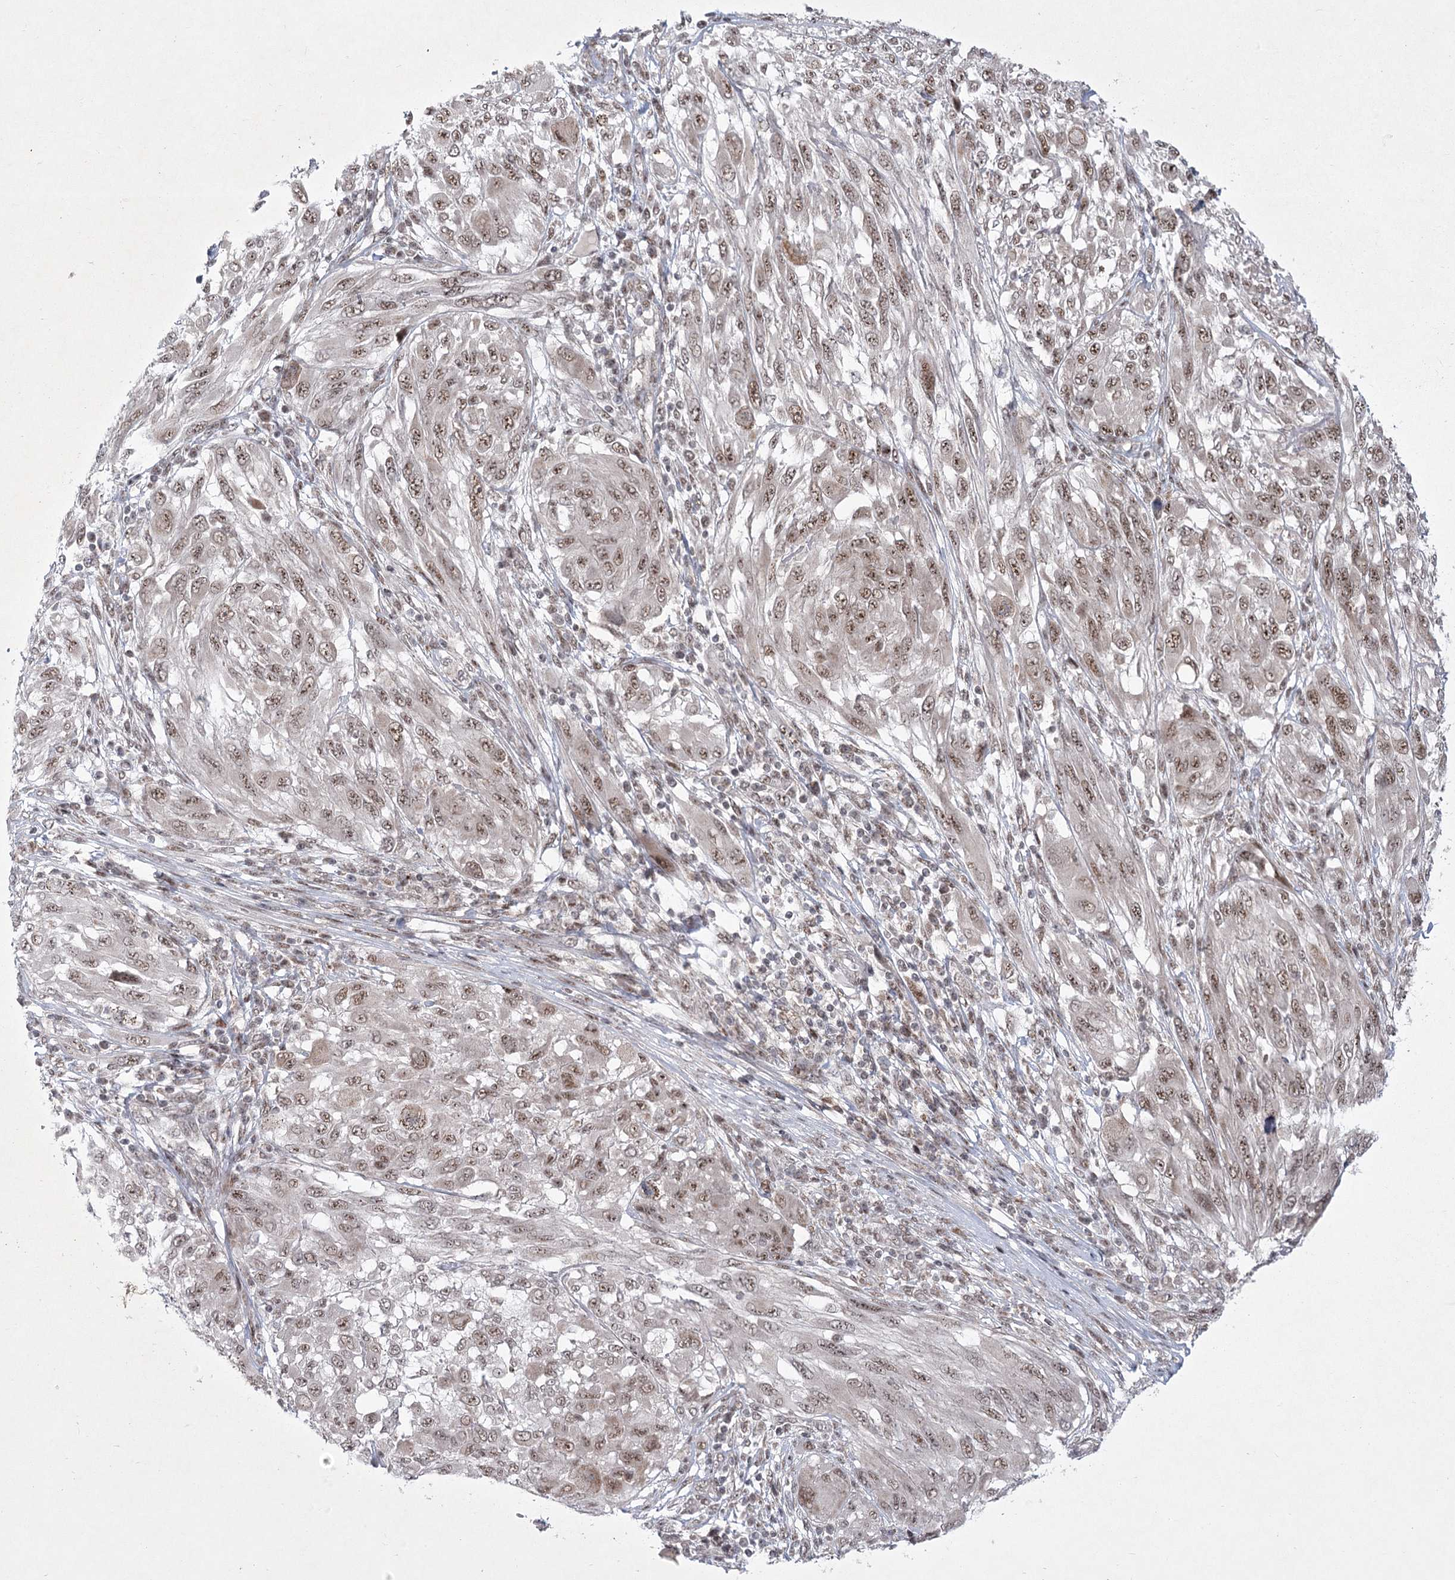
{"staining": {"intensity": "moderate", "quantity": ">75%", "location": "nuclear"}, "tissue": "melanoma", "cell_type": "Tumor cells", "image_type": "cancer", "snomed": [{"axis": "morphology", "description": "Malignant melanoma, NOS"}, {"axis": "topography", "description": "Skin"}], "caption": "The micrograph displays a brown stain indicating the presence of a protein in the nuclear of tumor cells in malignant melanoma. Using DAB (brown) and hematoxylin (blue) stains, captured at high magnification using brightfield microscopy.", "gene": "CIB4", "patient": {"sex": "female", "age": 91}}